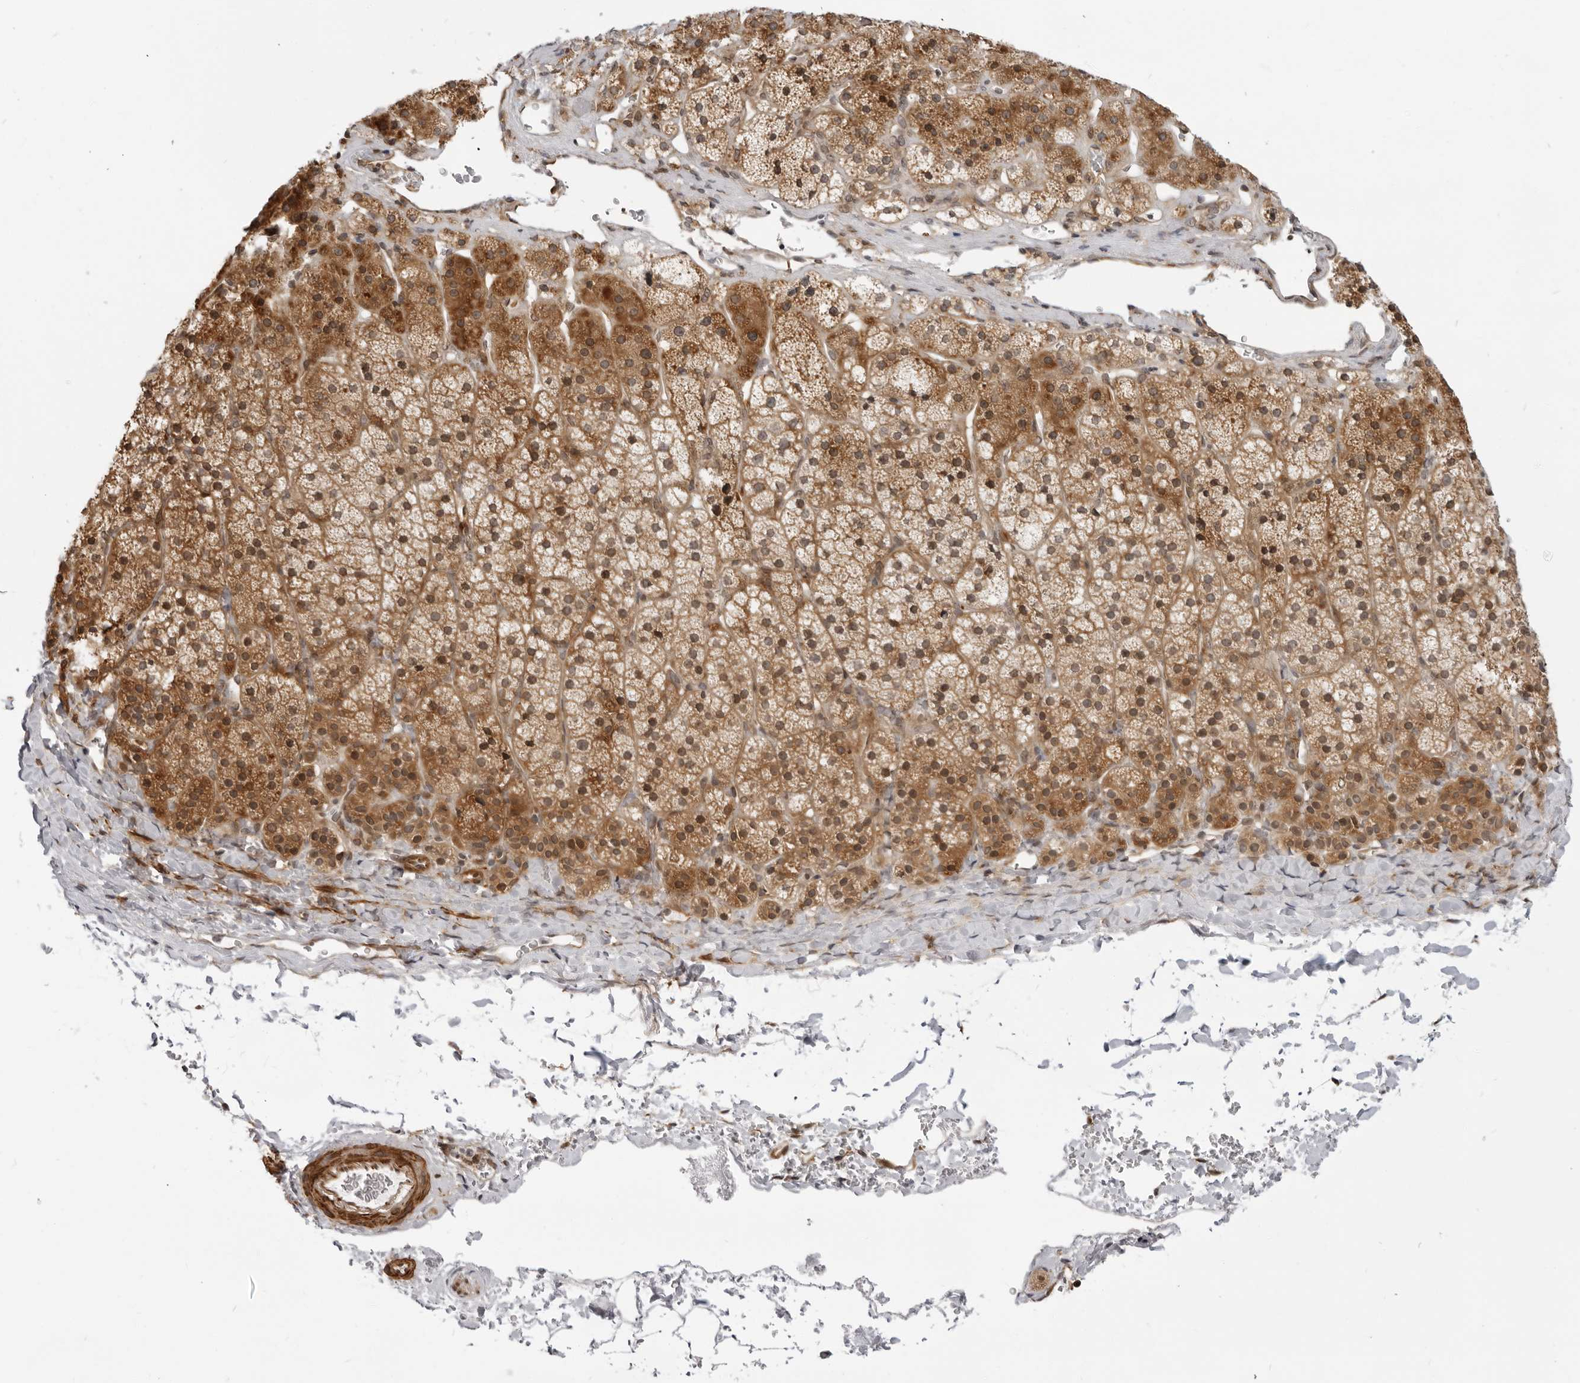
{"staining": {"intensity": "moderate", "quantity": ">75%", "location": "cytoplasmic/membranous"}, "tissue": "adrenal gland", "cell_type": "Glandular cells", "image_type": "normal", "snomed": [{"axis": "morphology", "description": "Normal tissue, NOS"}, {"axis": "topography", "description": "Adrenal gland"}], "caption": "A high-resolution micrograph shows immunohistochemistry (IHC) staining of unremarkable adrenal gland, which demonstrates moderate cytoplasmic/membranous positivity in approximately >75% of glandular cells.", "gene": "SRGAP2", "patient": {"sex": "female", "age": 44}}